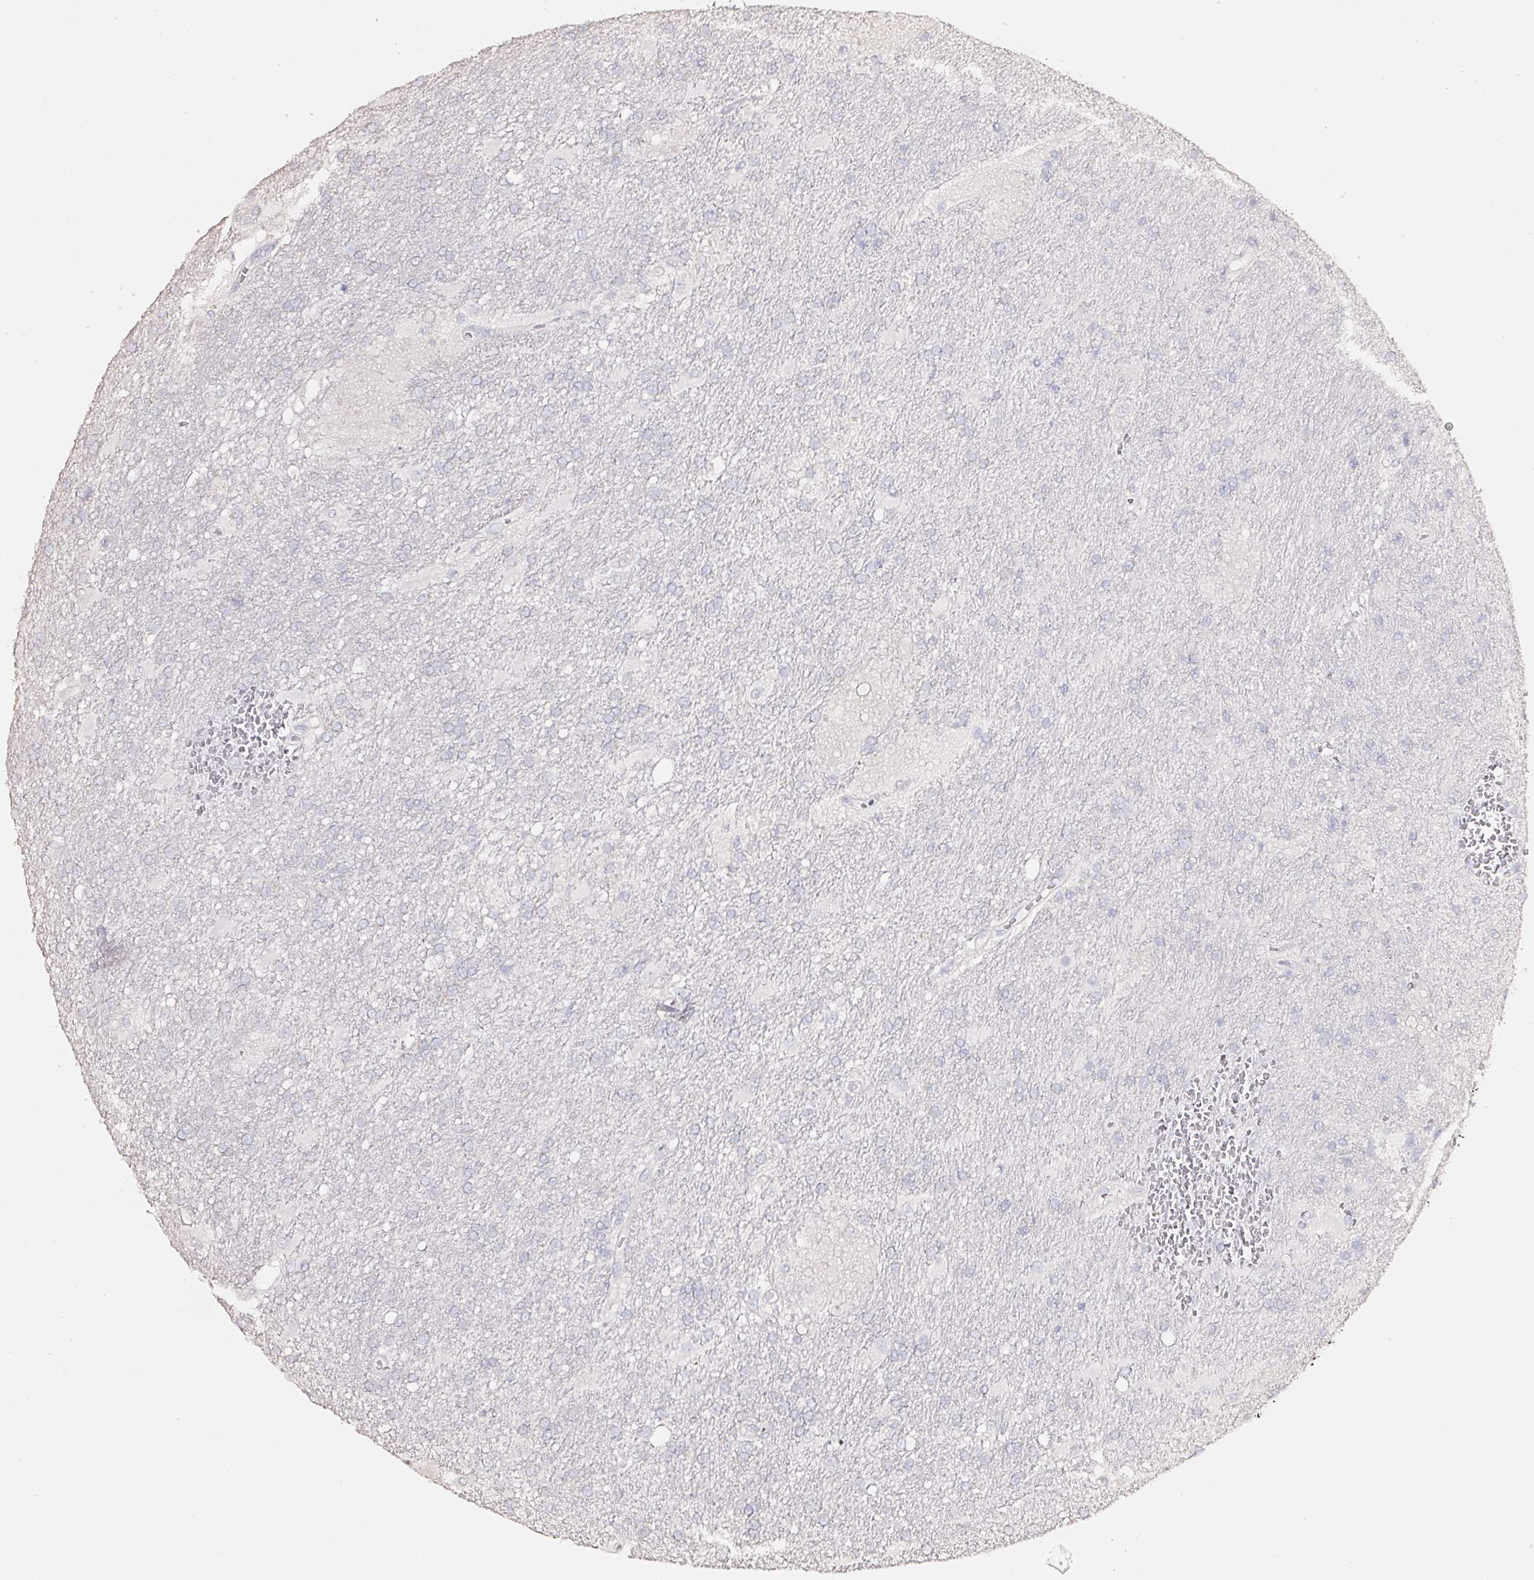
{"staining": {"intensity": "negative", "quantity": "none", "location": "none"}, "tissue": "glioma", "cell_type": "Tumor cells", "image_type": "cancer", "snomed": [{"axis": "morphology", "description": "Glioma, malignant, Low grade"}, {"axis": "topography", "description": "Brain"}], "caption": "Histopathology image shows no protein positivity in tumor cells of glioma tissue.", "gene": "PDXDC1", "patient": {"sex": "male", "age": 66}}